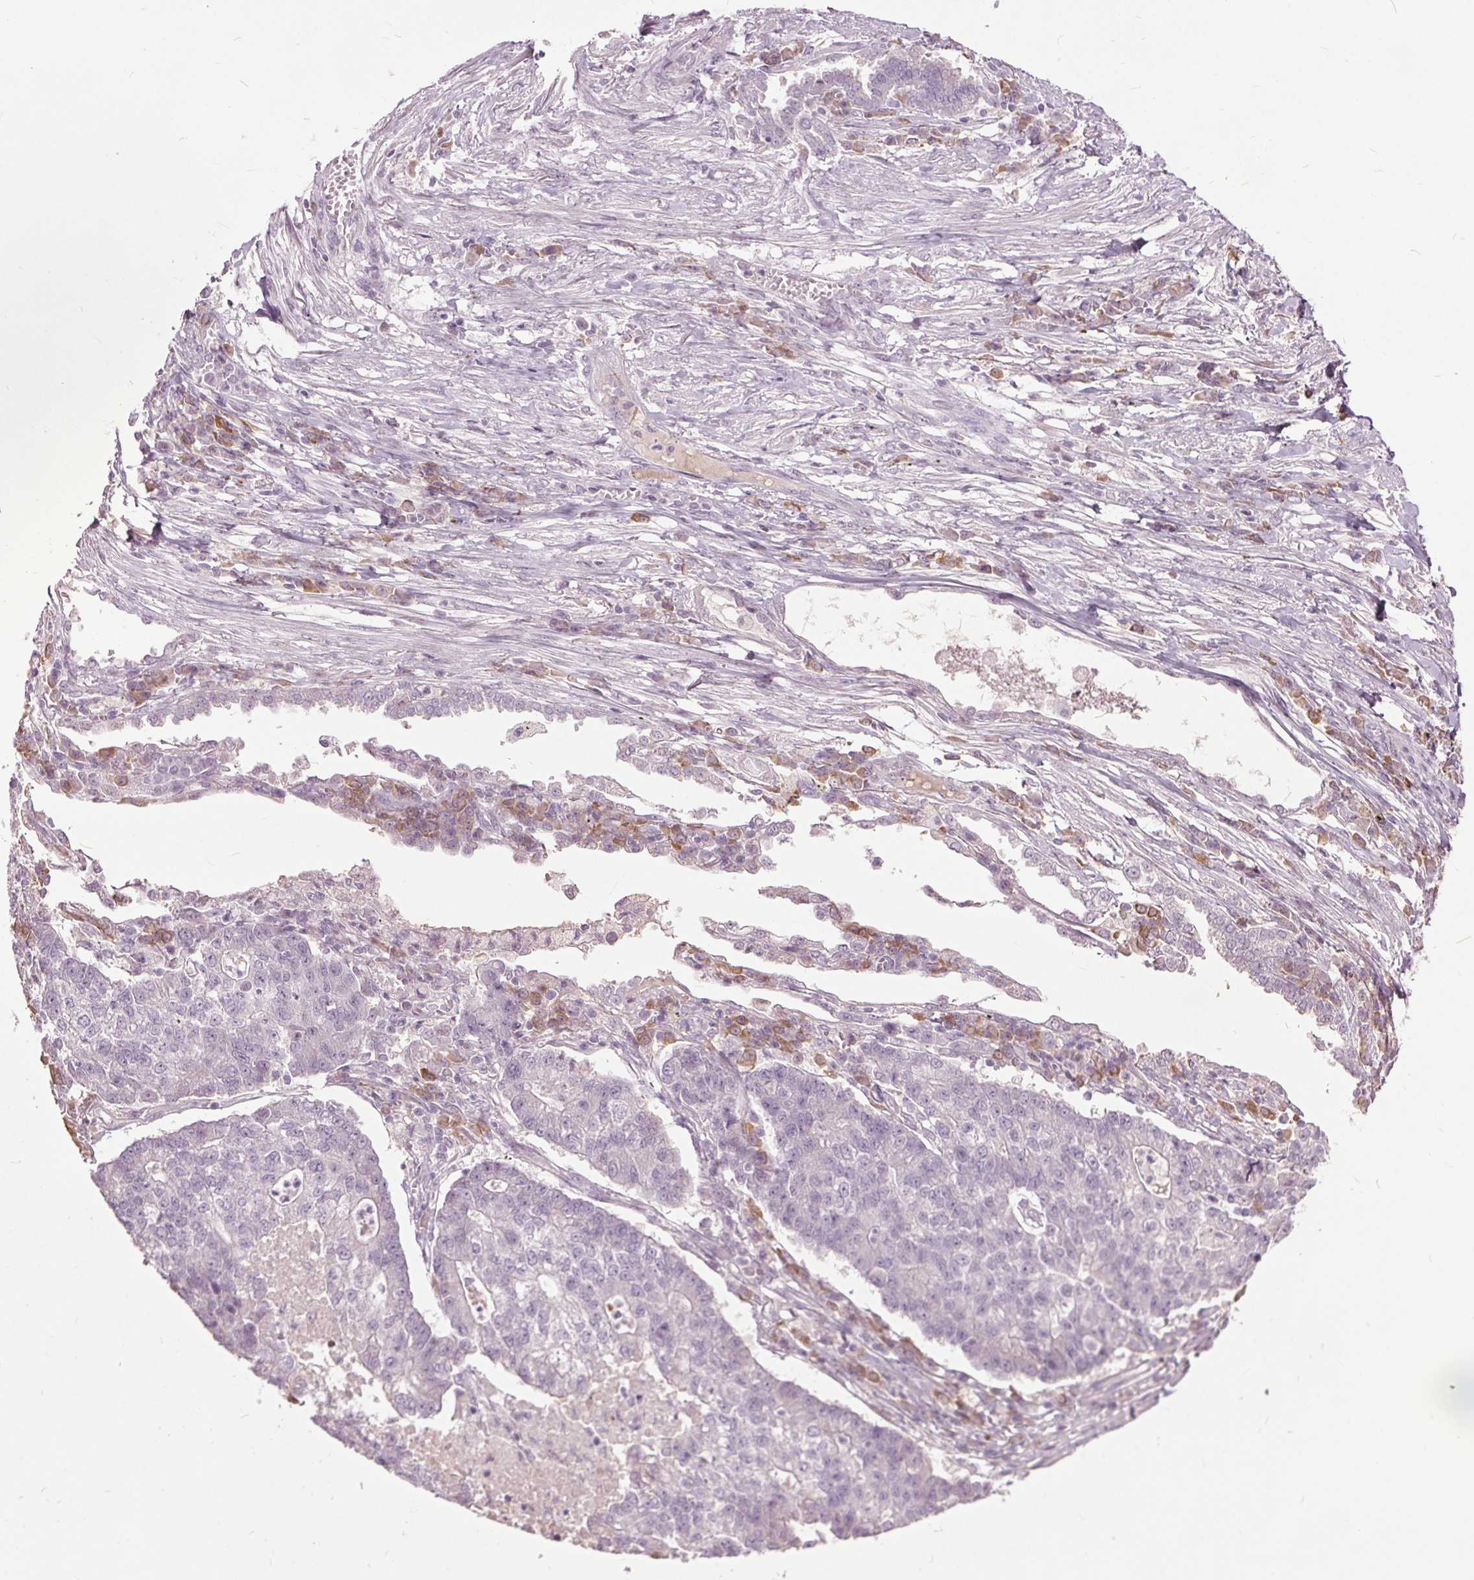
{"staining": {"intensity": "negative", "quantity": "none", "location": "none"}, "tissue": "lung cancer", "cell_type": "Tumor cells", "image_type": "cancer", "snomed": [{"axis": "morphology", "description": "Adenocarcinoma, NOS"}, {"axis": "topography", "description": "Lung"}], "caption": "Immunohistochemistry histopathology image of human lung cancer stained for a protein (brown), which exhibits no positivity in tumor cells.", "gene": "CXCL16", "patient": {"sex": "male", "age": 57}}